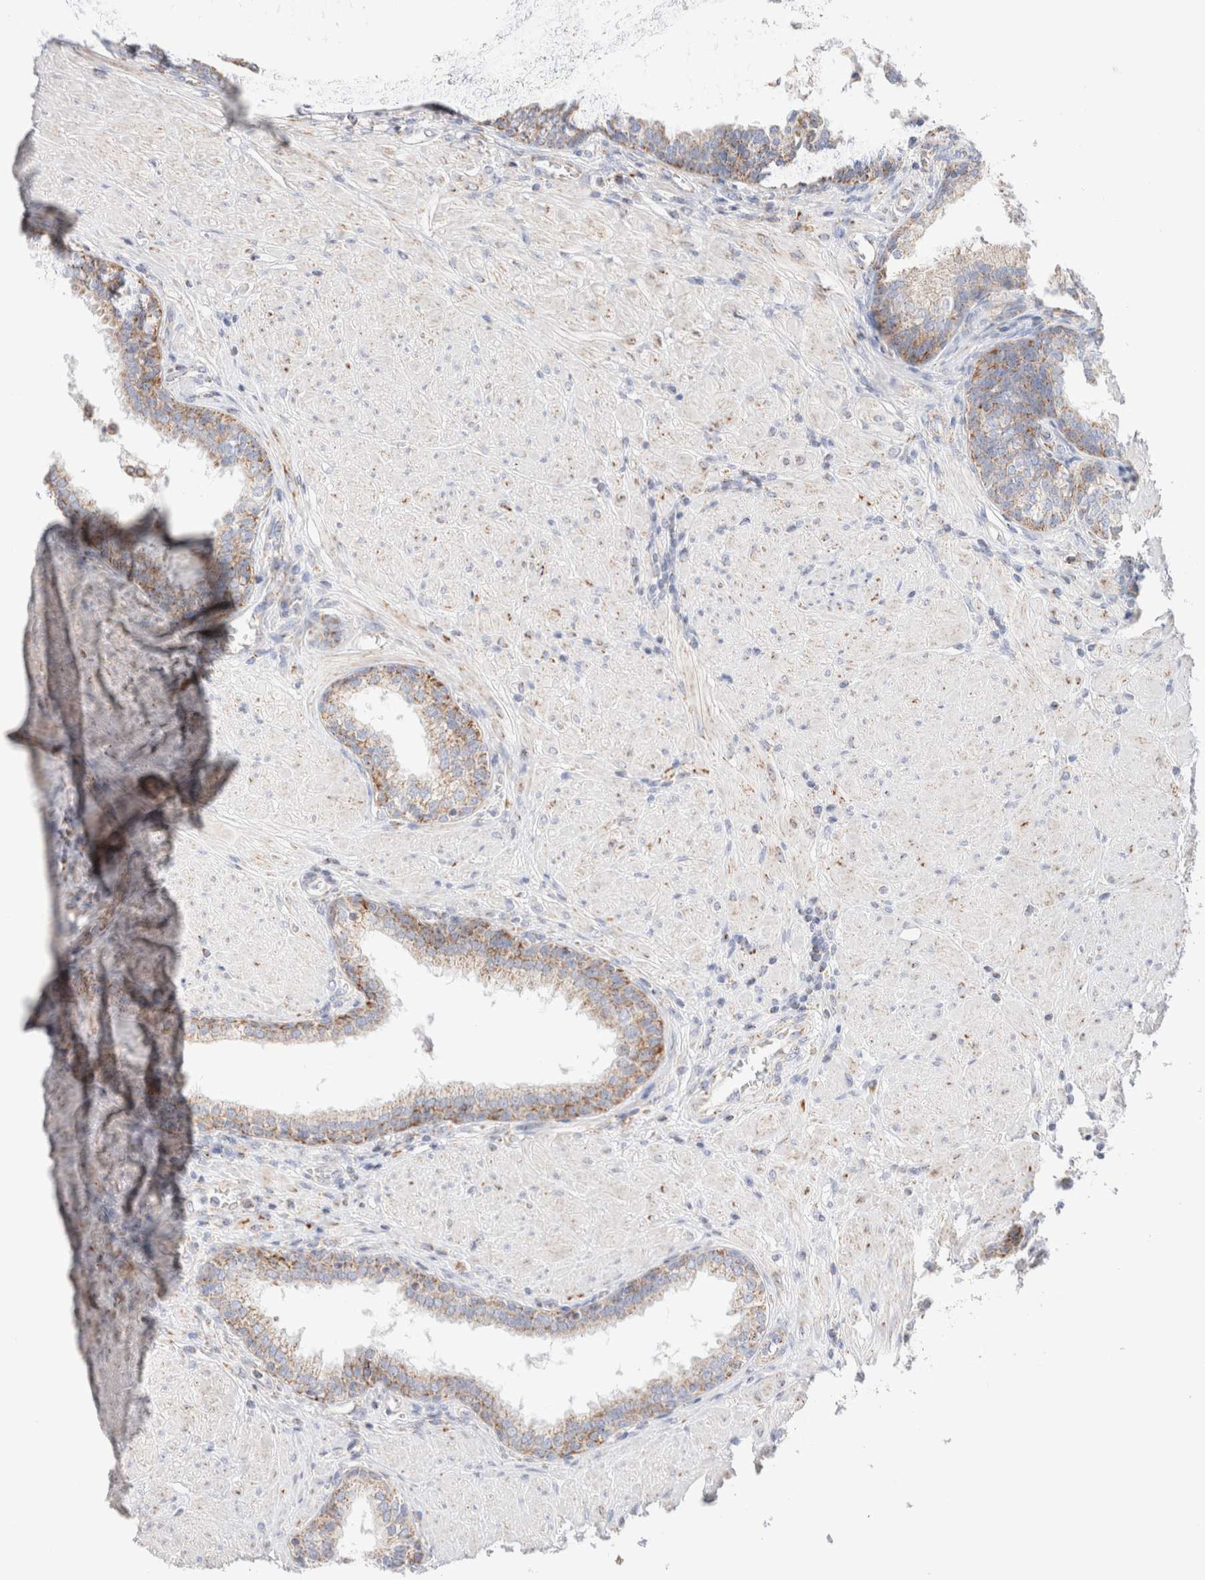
{"staining": {"intensity": "weak", "quantity": ">75%", "location": "cytoplasmic/membranous"}, "tissue": "prostate", "cell_type": "Glandular cells", "image_type": "normal", "snomed": [{"axis": "morphology", "description": "Normal tissue, NOS"}, {"axis": "topography", "description": "Prostate"}], "caption": "Immunohistochemical staining of normal human prostate demonstrates >75% levels of weak cytoplasmic/membranous protein expression in approximately >75% of glandular cells. (Brightfield microscopy of DAB IHC at high magnification).", "gene": "ATP6V1C1", "patient": {"sex": "male", "age": 51}}